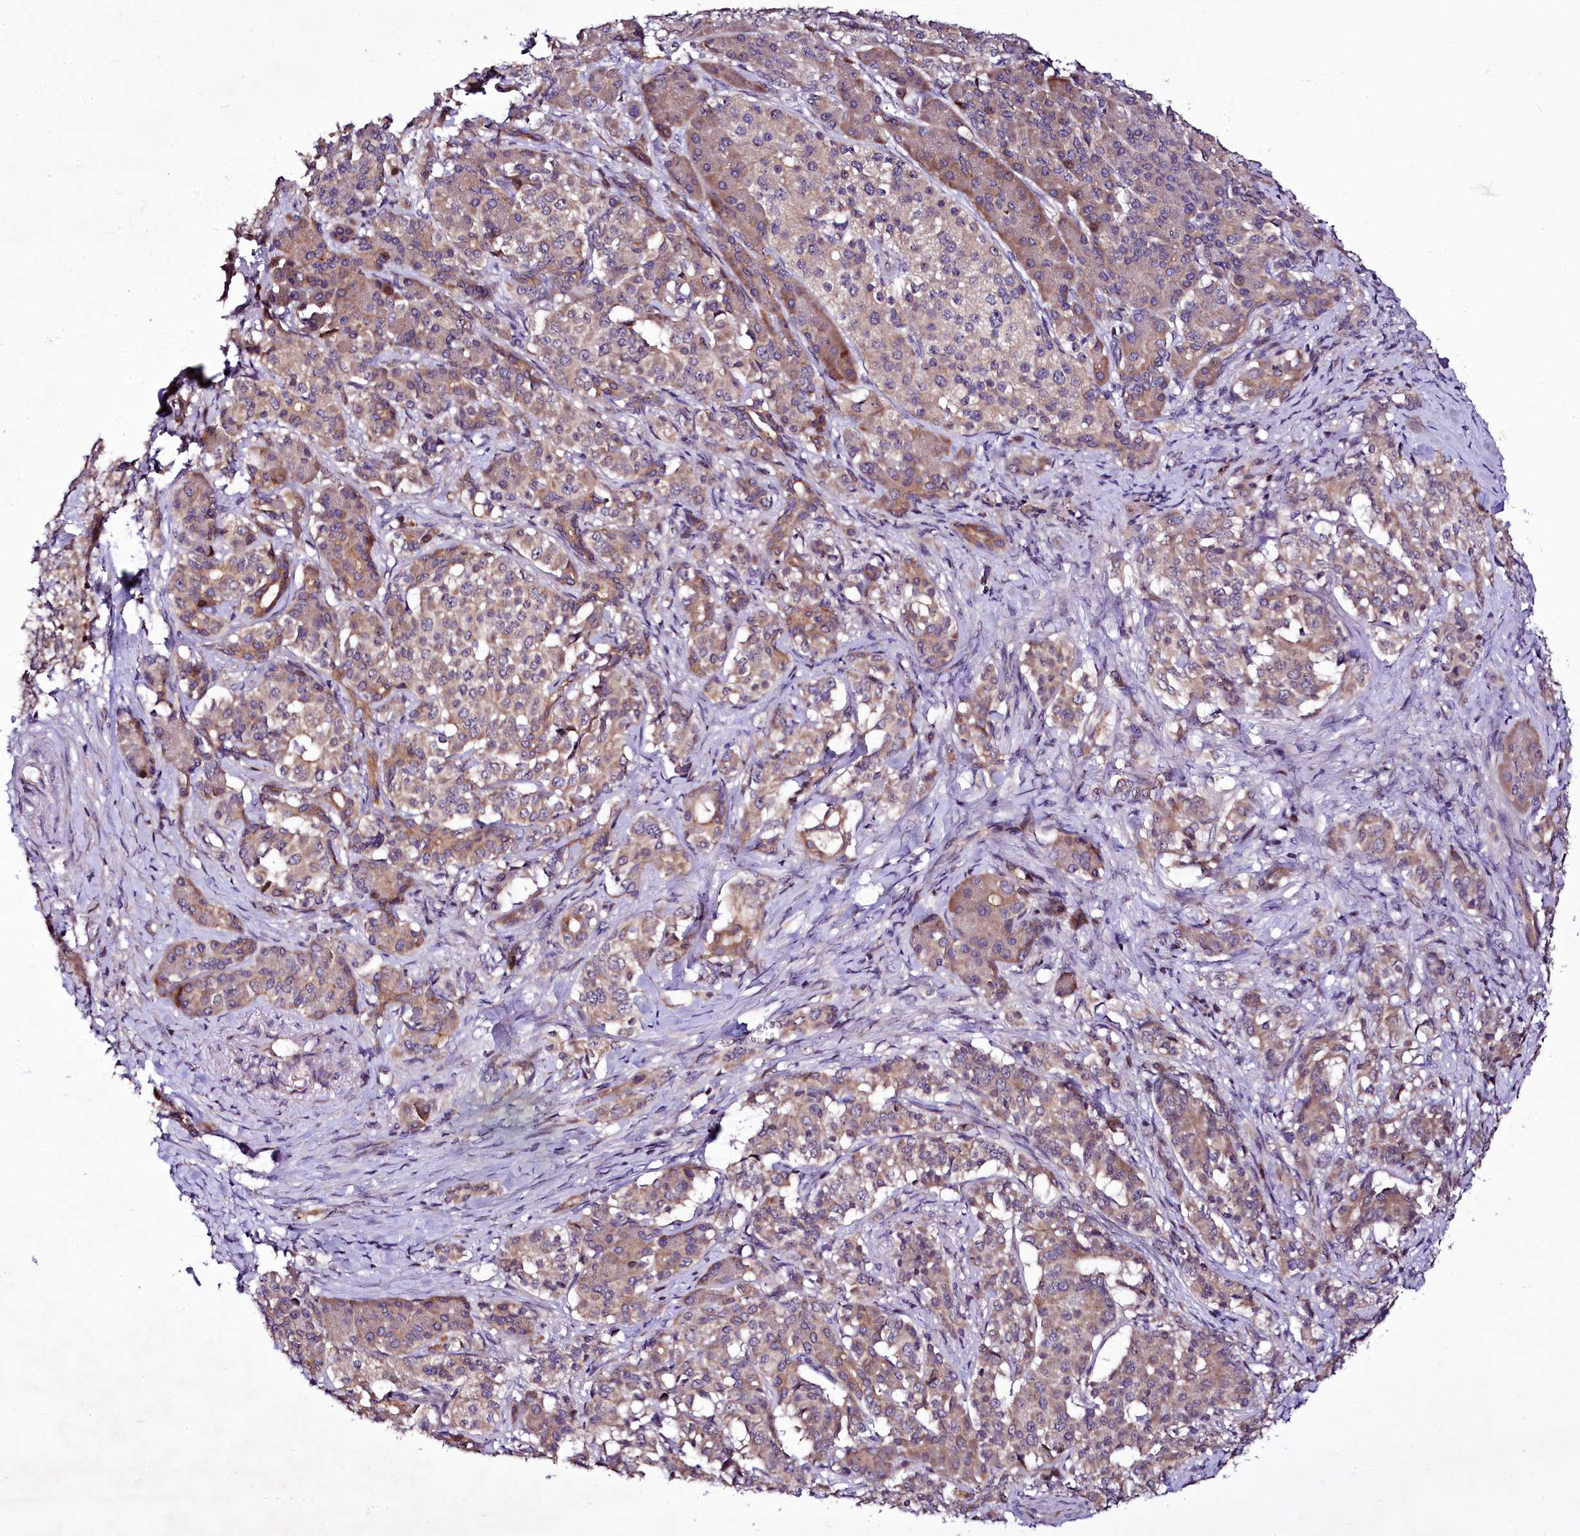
{"staining": {"intensity": "weak", "quantity": ">75%", "location": "cytoplasmic/membranous"}, "tissue": "pancreatic cancer", "cell_type": "Tumor cells", "image_type": "cancer", "snomed": [{"axis": "morphology", "description": "Adenocarcinoma, NOS"}, {"axis": "topography", "description": "Pancreas"}], "caption": "Immunohistochemical staining of human pancreatic cancer reveals weak cytoplasmic/membranous protein positivity in approximately >75% of tumor cells.", "gene": "ZC3H12C", "patient": {"sex": "female", "age": 74}}